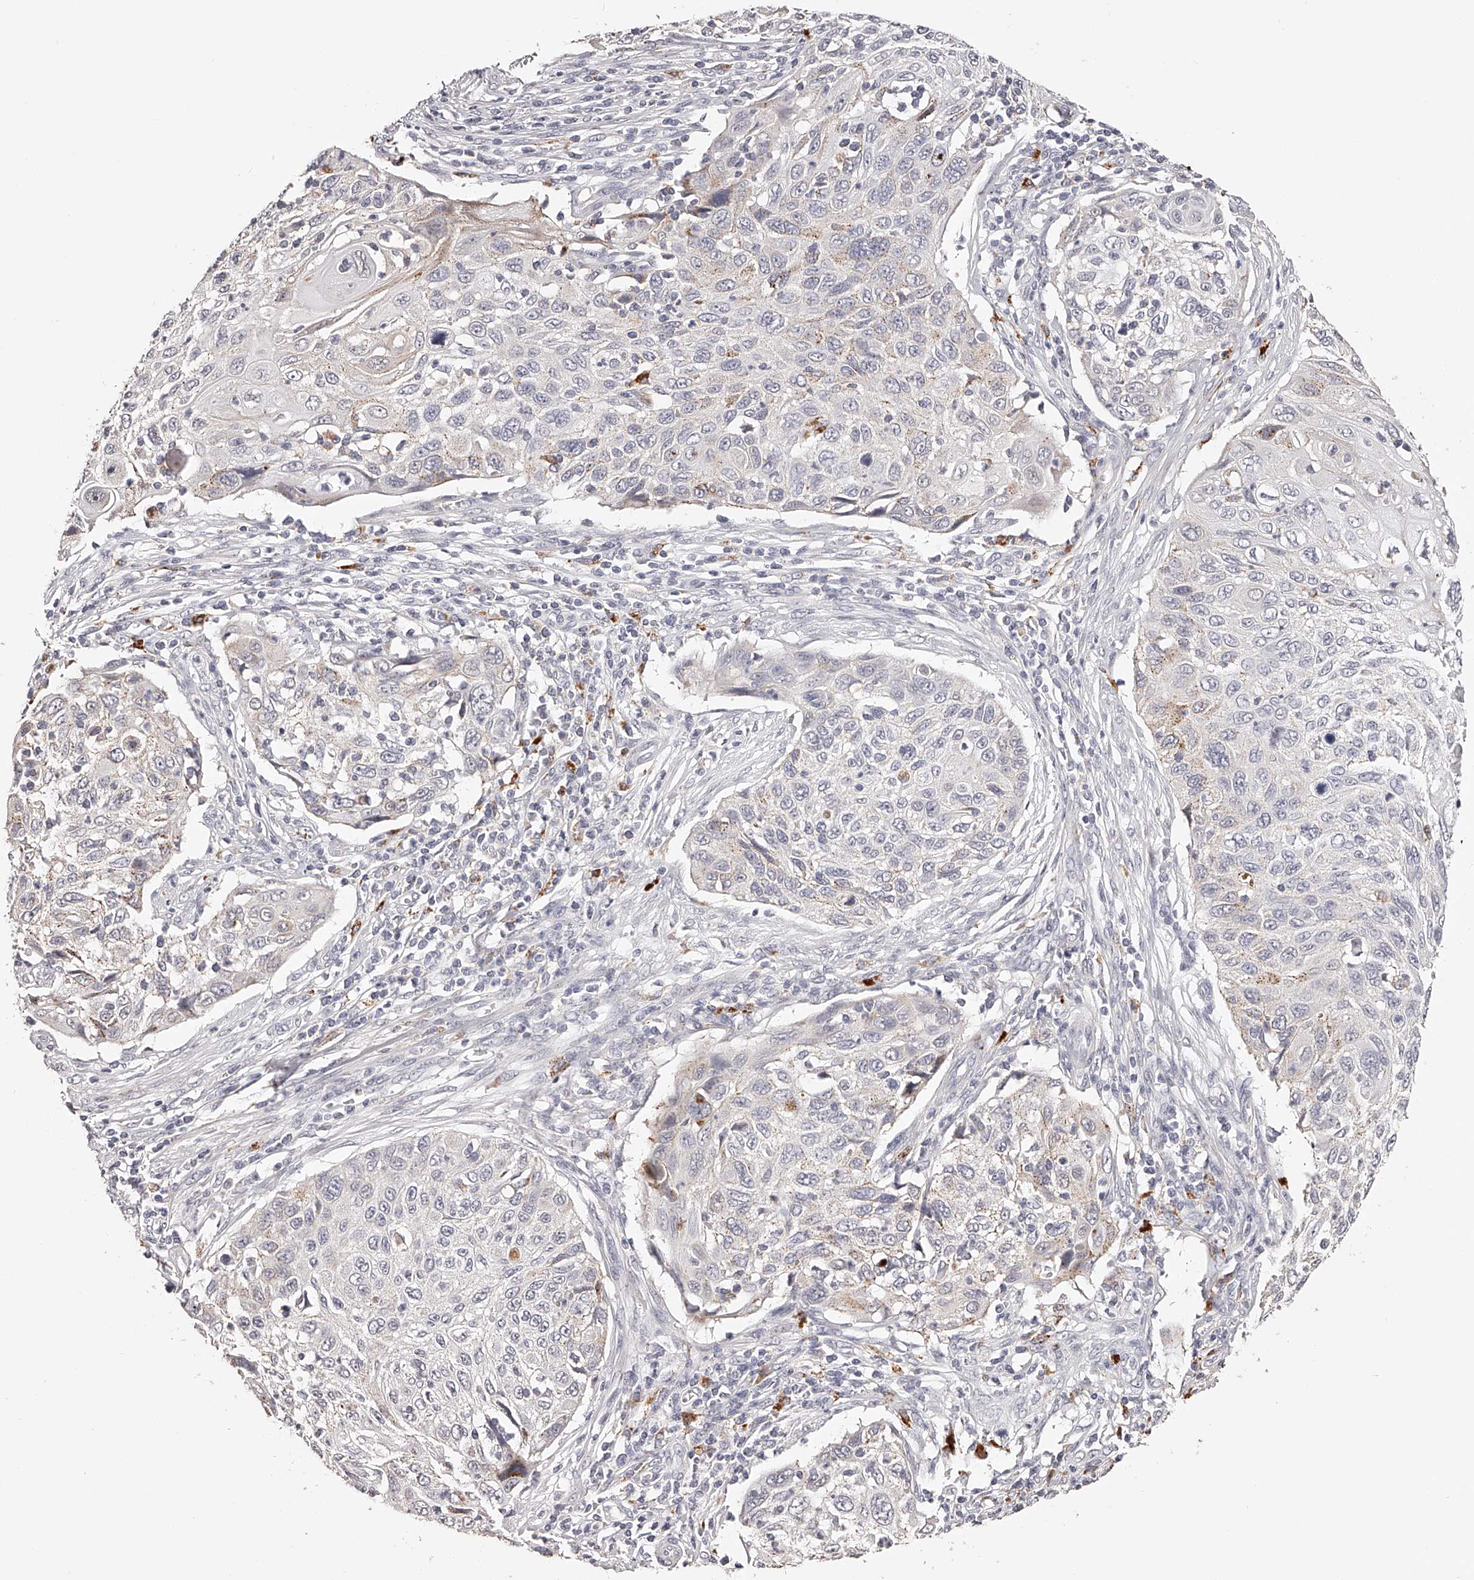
{"staining": {"intensity": "negative", "quantity": "none", "location": "none"}, "tissue": "cervical cancer", "cell_type": "Tumor cells", "image_type": "cancer", "snomed": [{"axis": "morphology", "description": "Squamous cell carcinoma, NOS"}, {"axis": "topography", "description": "Cervix"}], "caption": "This is an immunohistochemistry (IHC) micrograph of human squamous cell carcinoma (cervical). There is no expression in tumor cells.", "gene": "SLC35D3", "patient": {"sex": "female", "age": 70}}